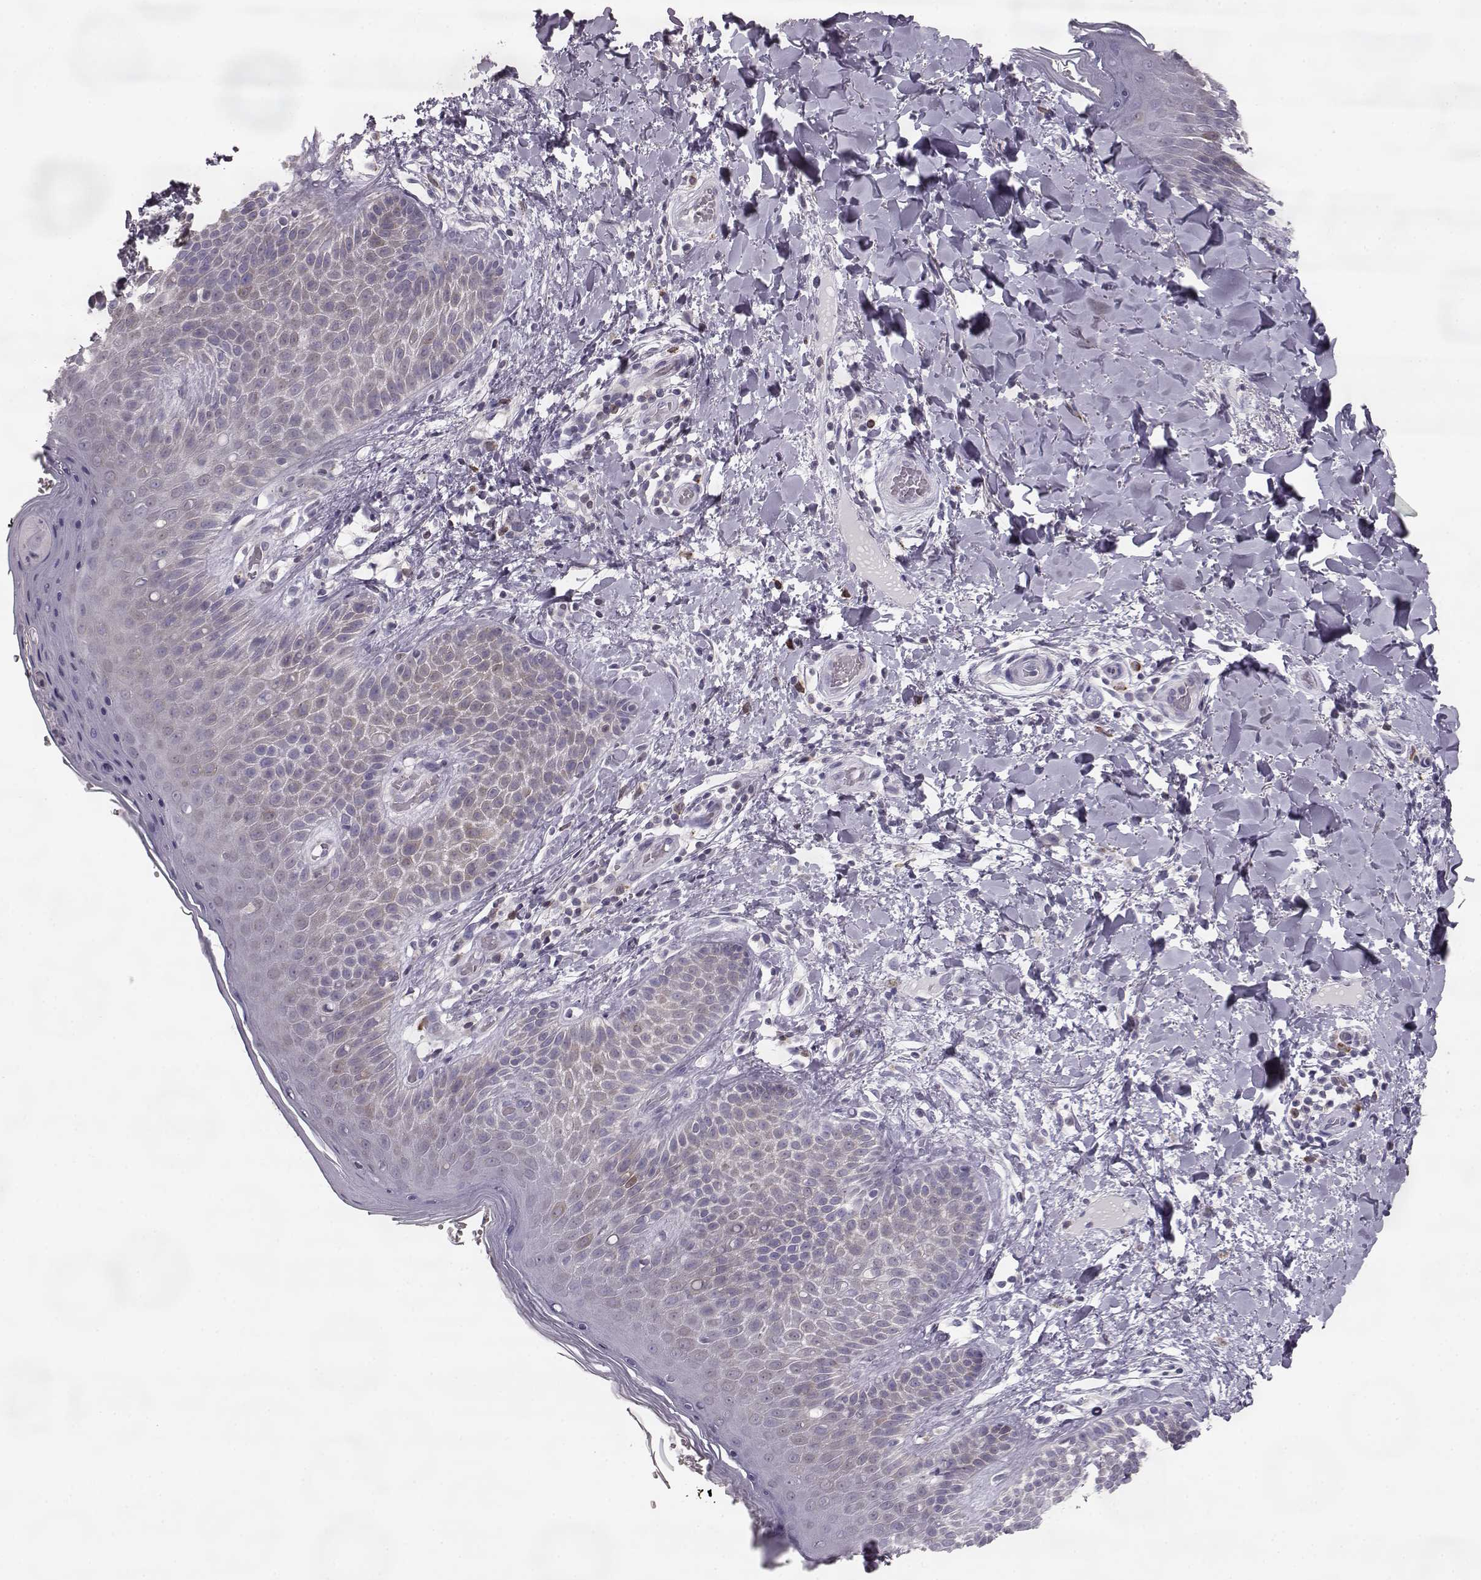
{"staining": {"intensity": "moderate", "quantity": "<25%", "location": "cytoplasmic/membranous"}, "tissue": "skin", "cell_type": "Epidermal cells", "image_type": "normal", "snomed": [{"axis": "morphology", "description": "Normal tissue, NOS"}, {"axis": "topography", "description": "Anal"}], "caption": "Epidermal cells exhibit moderate cytoplasmic/membranous expression in approximately <25% of cells in normal skin.", "gene": "ELOVL5", "patient": {"sex": "male", "age": 36}}